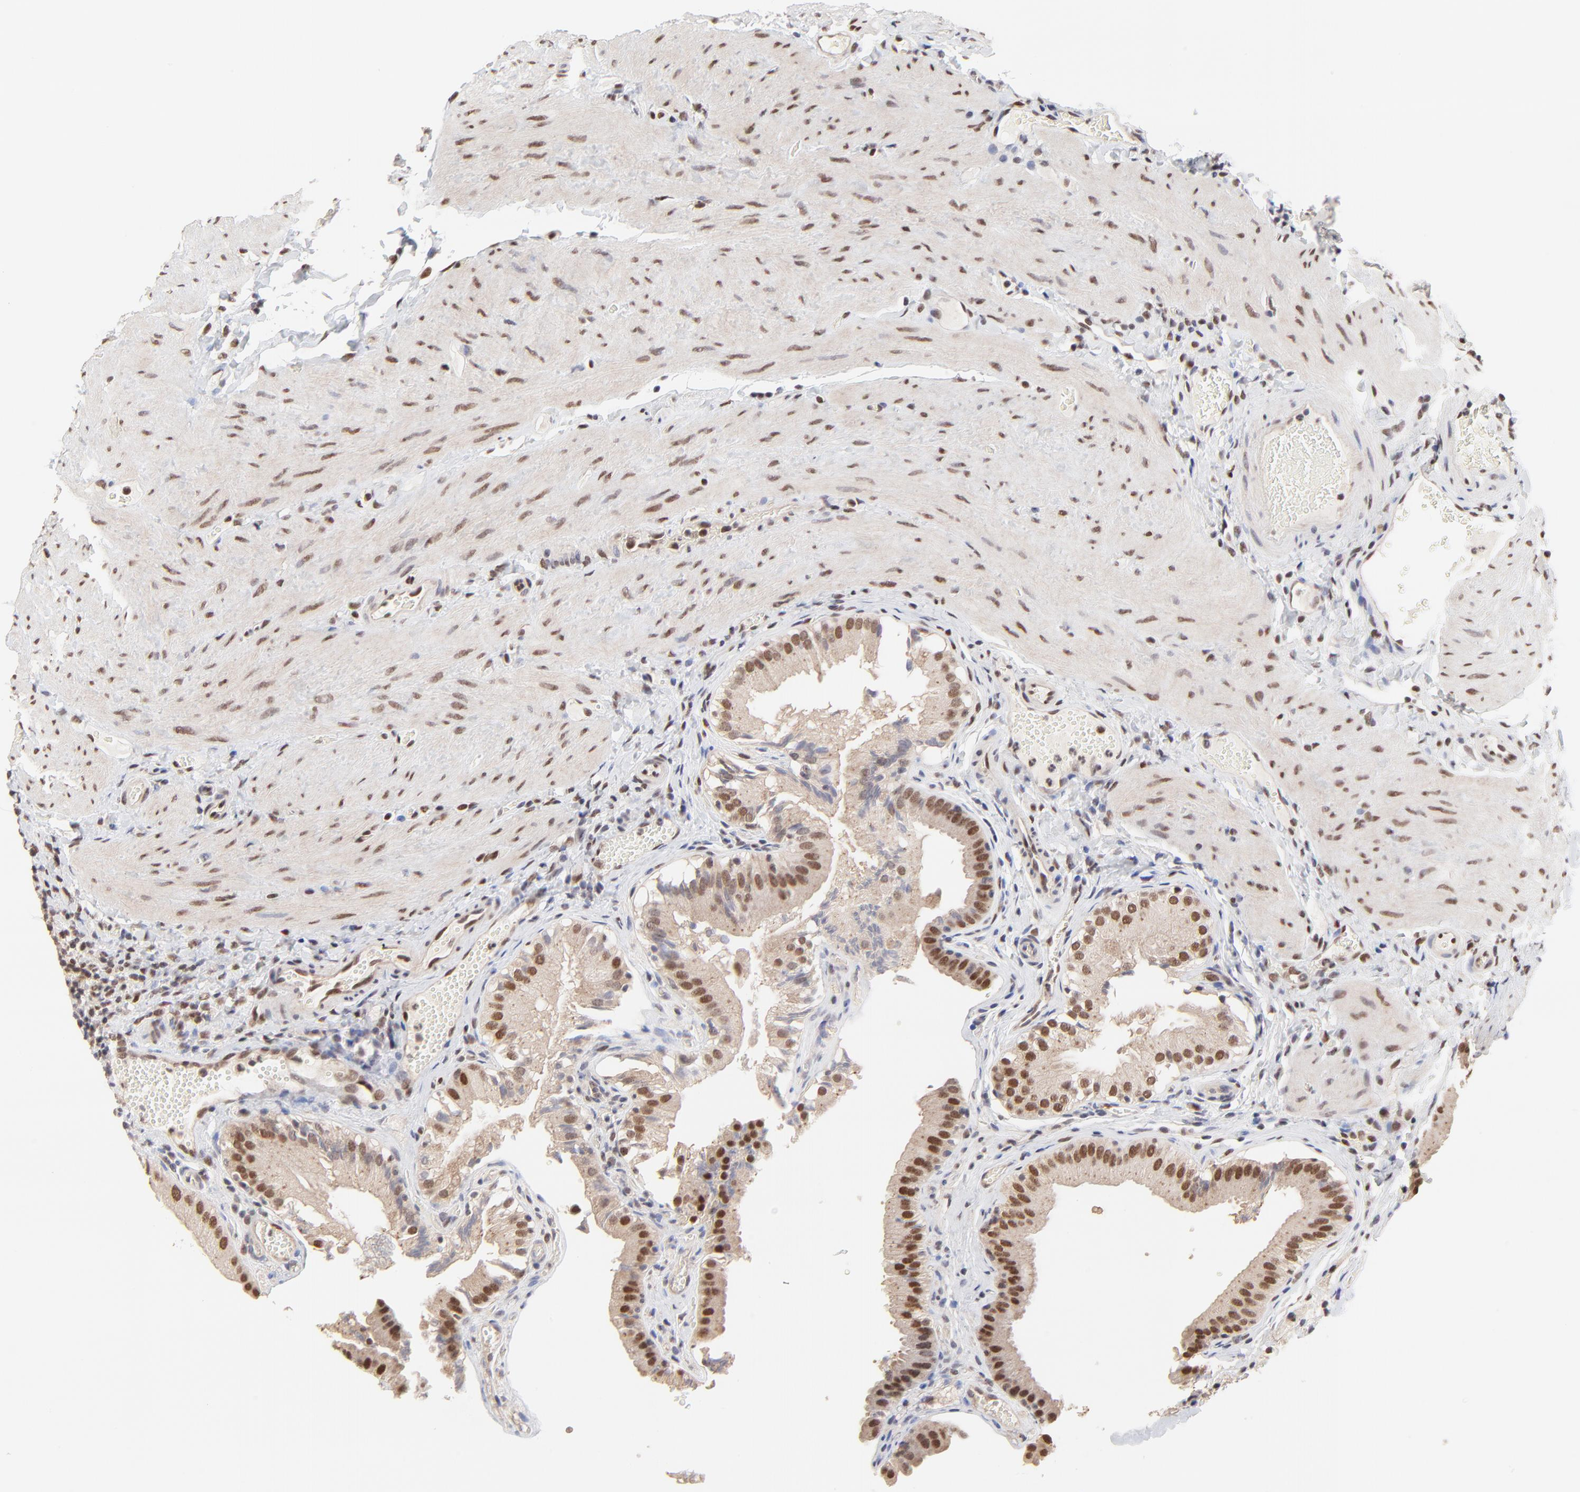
{"staining": {"intensity": "moderate", "quantity": "25%-75%", "location": "cytoplasmic/membranous,nuclear"}, "tissue": "gallbladder", "cell_type": "Glandular cells", "image_type": "normal", "snomed": [{"axis": "morphology", "description": "Normal tissue, NOS"}, {"axis": "topography", "description": "Gallbladder"}], "caption": "This is a histology image of immunohistochemistry staining of normal gallbladder, which shows moderate positivity in the cytoplasmic/membranous,nuclear of glandular cells.", "gene": "DSN1", "patient": {"sex": "female", "age": 24}}